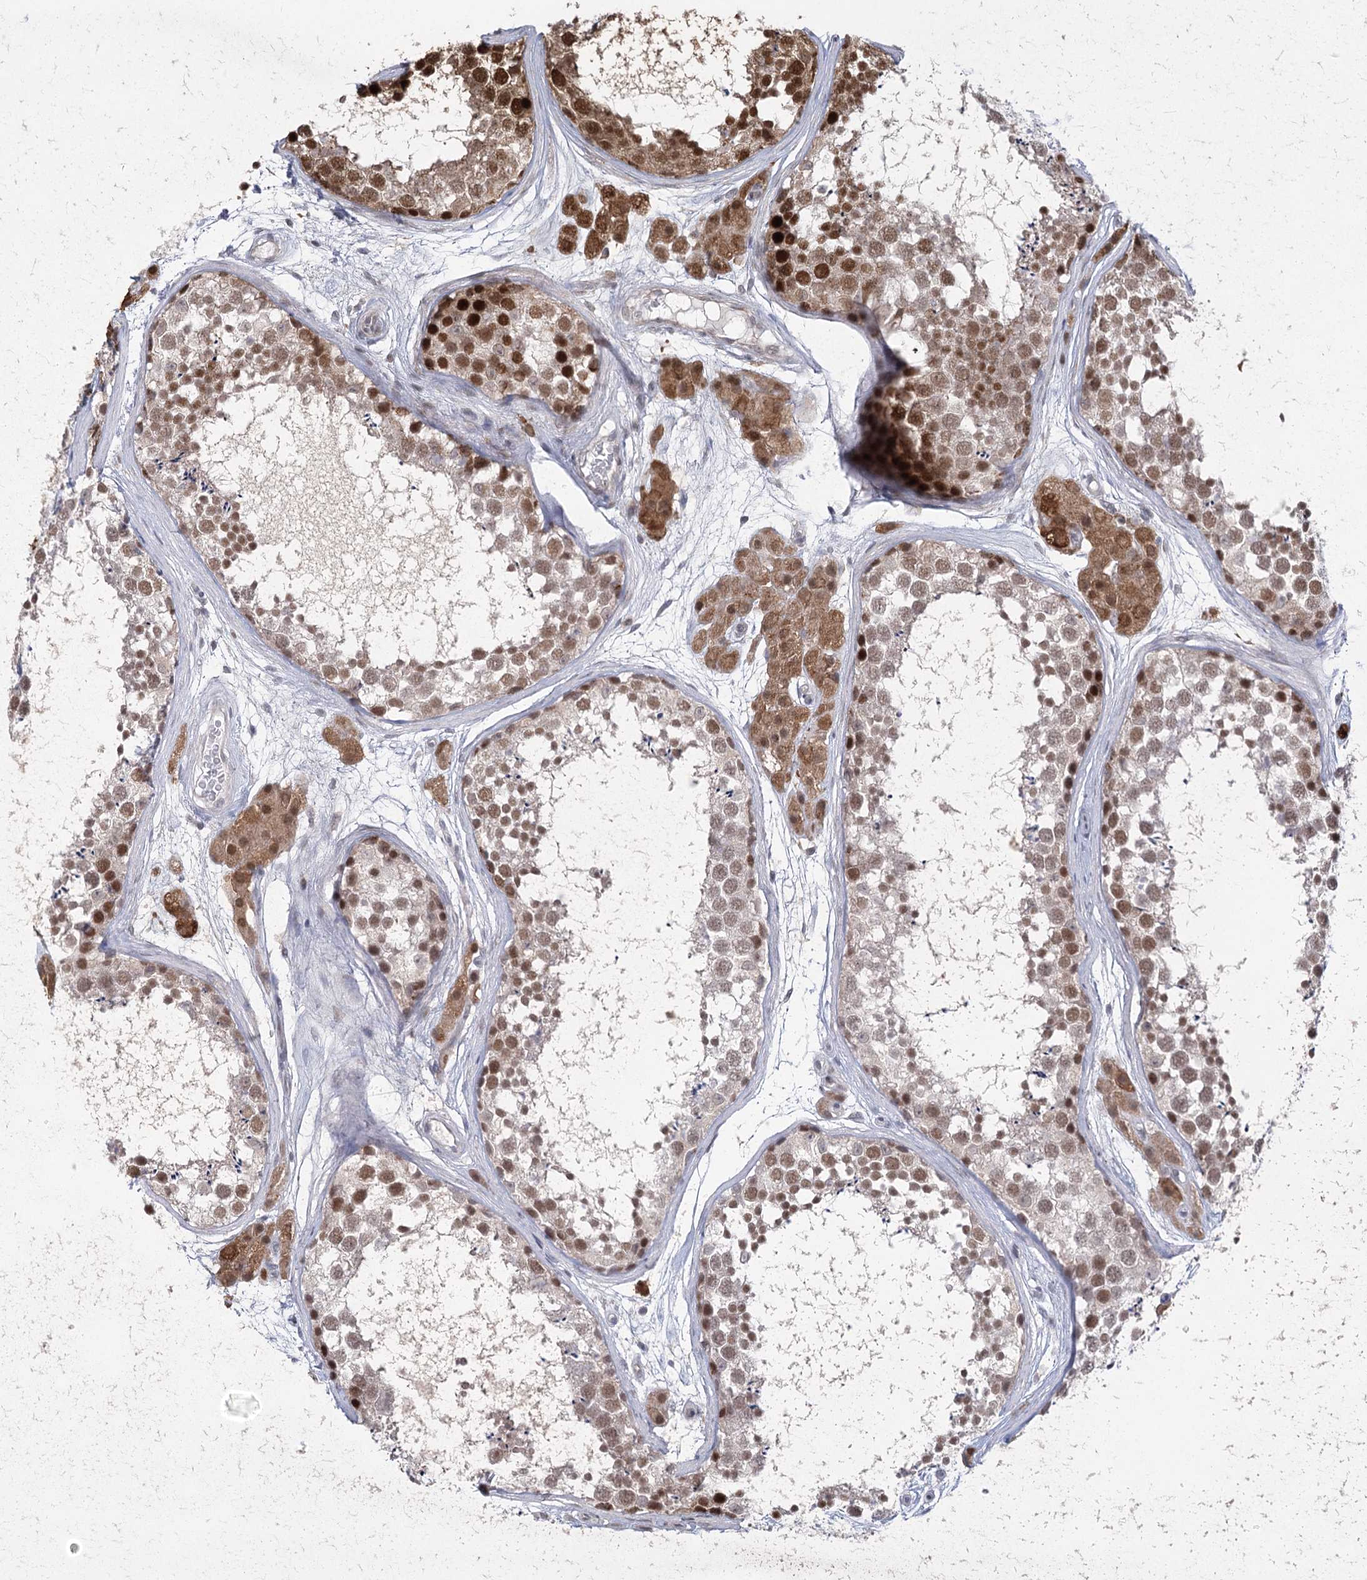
{"staining": {"intensity": "strong", "quantity": ">75%", "location": "cytoplasmic/membranous,nuclear"}, "tissue": "testis", "cell_type": "Cells in seminiferous ducts", "image_type": "normal", "snomed": [{"axis": "morphology", "description": "Normal tissue, NOS"}, {"axis": "topography", "description": "Testis"}], "caption": "Cells in seminiferous ducts demonstrate strong cytoplasmic/membranous,nuclear expression in about >75% of cells in normal testis.", "gene": "SLC4A1AP", "patient": {"sex": "male", "age": 56}}